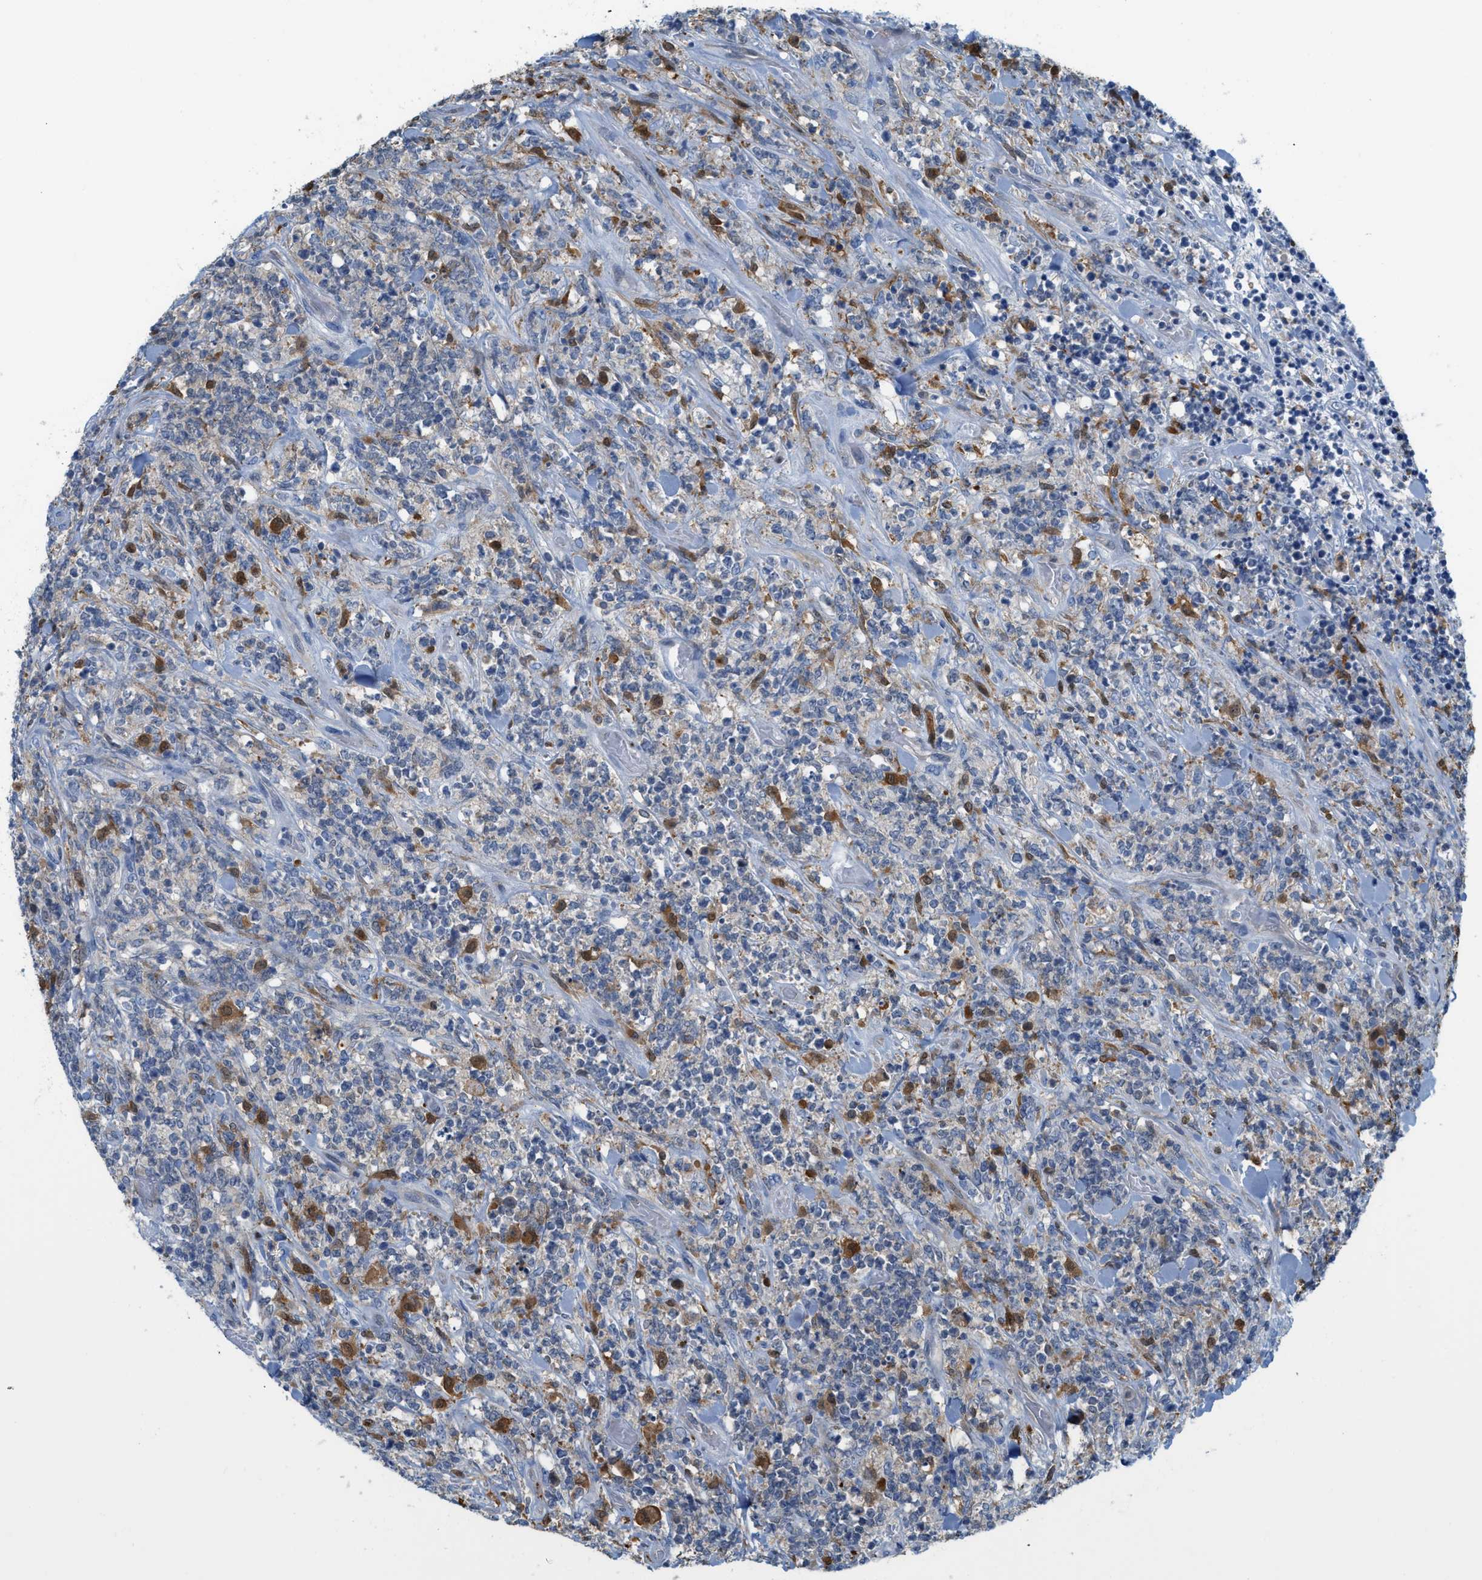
{"staining": {"intensity": "negative", "quantity": "none", "location": "none"}, "tissue": "lymphoma", "cell_type": "Tumor cells", "image_type": "cancer", "snomed": [{"axis": "morphology", "description": "Malignant lymphoma, non-Hodgkin's type, High grade"}, {"axis": "topography", "description": "Soft tissue"}], "caption": "This micrograph is of malignant lymphoma, non-Hodgkin's type (high-grade) stained with immunohistochemistry to label a protein in brown with the nuclei are counter-stained blue. There is no staining in tumor cells.", "gene": "CSTB", "patient": {"sex": "male", "age": 18}}